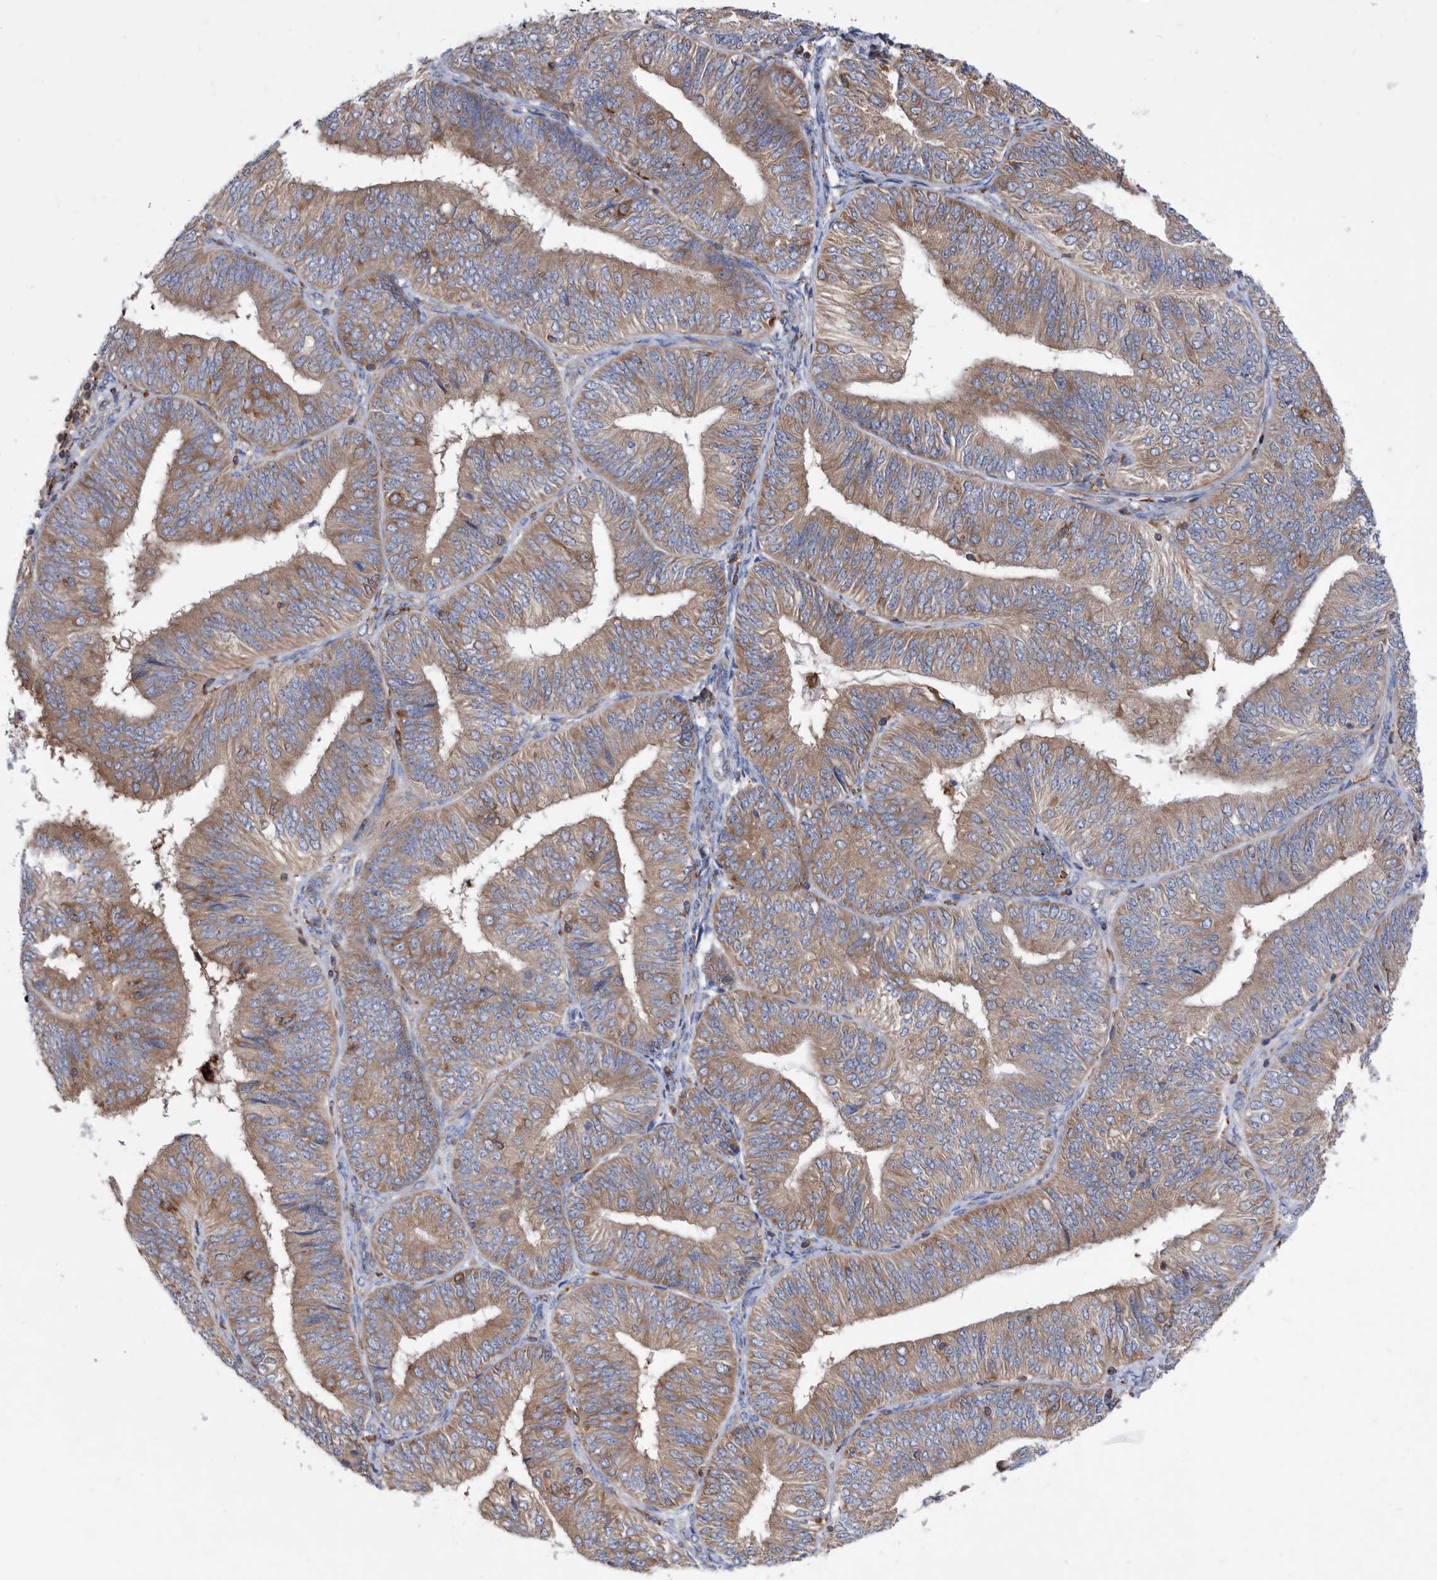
{"staining": {"intensity": "moderate", "quantity": ">75%", "location": "cytoplasmic/membranous"}, "tissue": "endometrial cancer", "cell_type": "Tumor cells", "image_type": "cancer", "snomed": [{"axis": "morphology", "description": "Adenocarcinoma, NOS"}, {"axis": "topography", "description": "Endometrium"}], "caption": "Immunohistochemistry (DAB) staining of endometrial cancer exhibits moderate cytoplasmic/membranous protein positivity in approximately >75% of tumor cells.", "gene": "SMG7", "patient": {"sex": "female", "age": 58}}